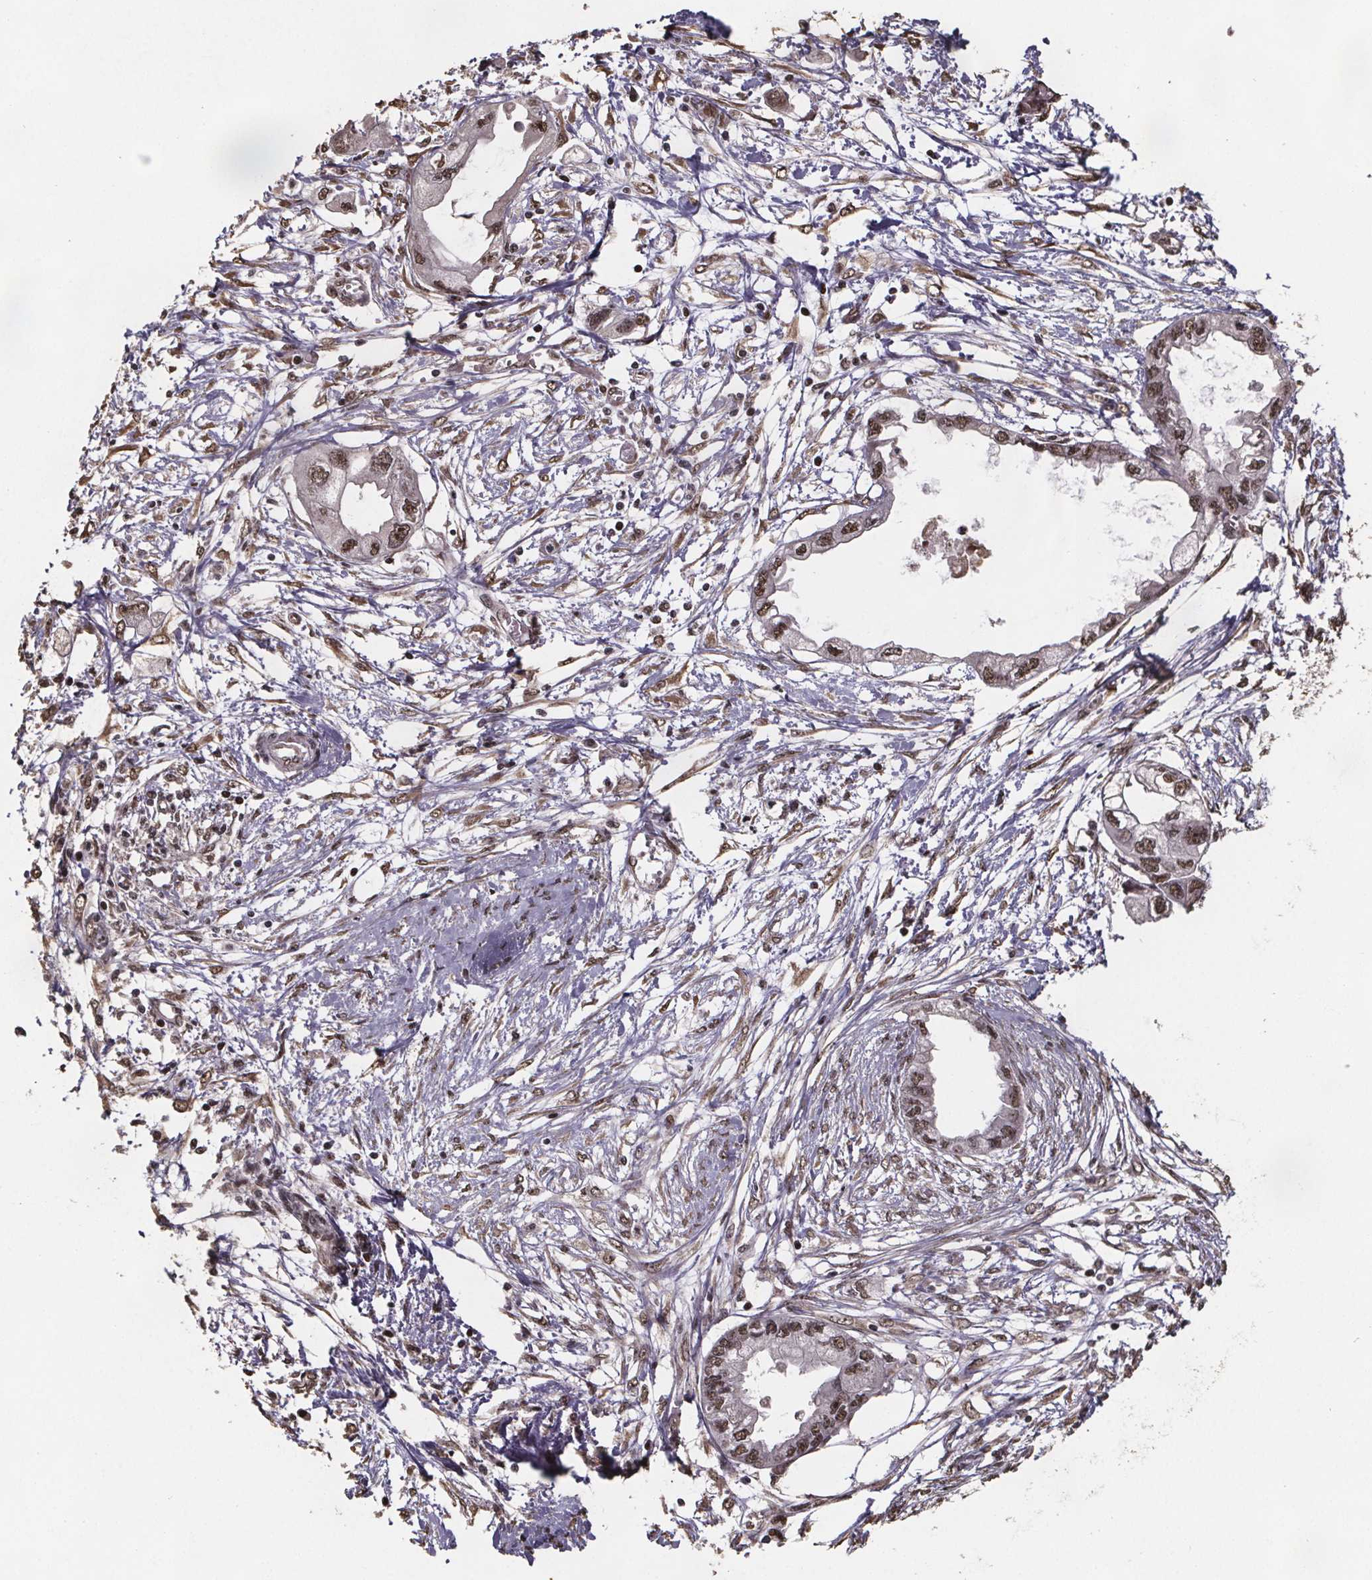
{"staining": {"intensity": "moderate", "quantity": ">75%", "location": "nuclear"}, "tissue": "endometrial cancer", "cell_type": "Tumor cells", "image_type": "cancer", "snomed": [{"axis": "morphology", "description": "Adenocarcinoma, NOS"}, {"axis": "morphology", "description": "Adenocarcinoma, metastatic, NOS"}, {"axis": "topography", "description": "Adipose tissue"}, {"axis": "topography", "description": "Endometrium"}], "caption": "Protein expression analysis of human endometrial cancer (metastatic adenocarcinoma) reveals moderate nuclear positivity in approximately >75% of tumor cells. The staining is performed using DAB (3,3'-diaminobenzidine) brown chromogen to label protein expression. The nuclei are counter-stained blue using hematoxylin.", "gene": "U2SURP", "patient": {"sex": "female", "age": 67}}